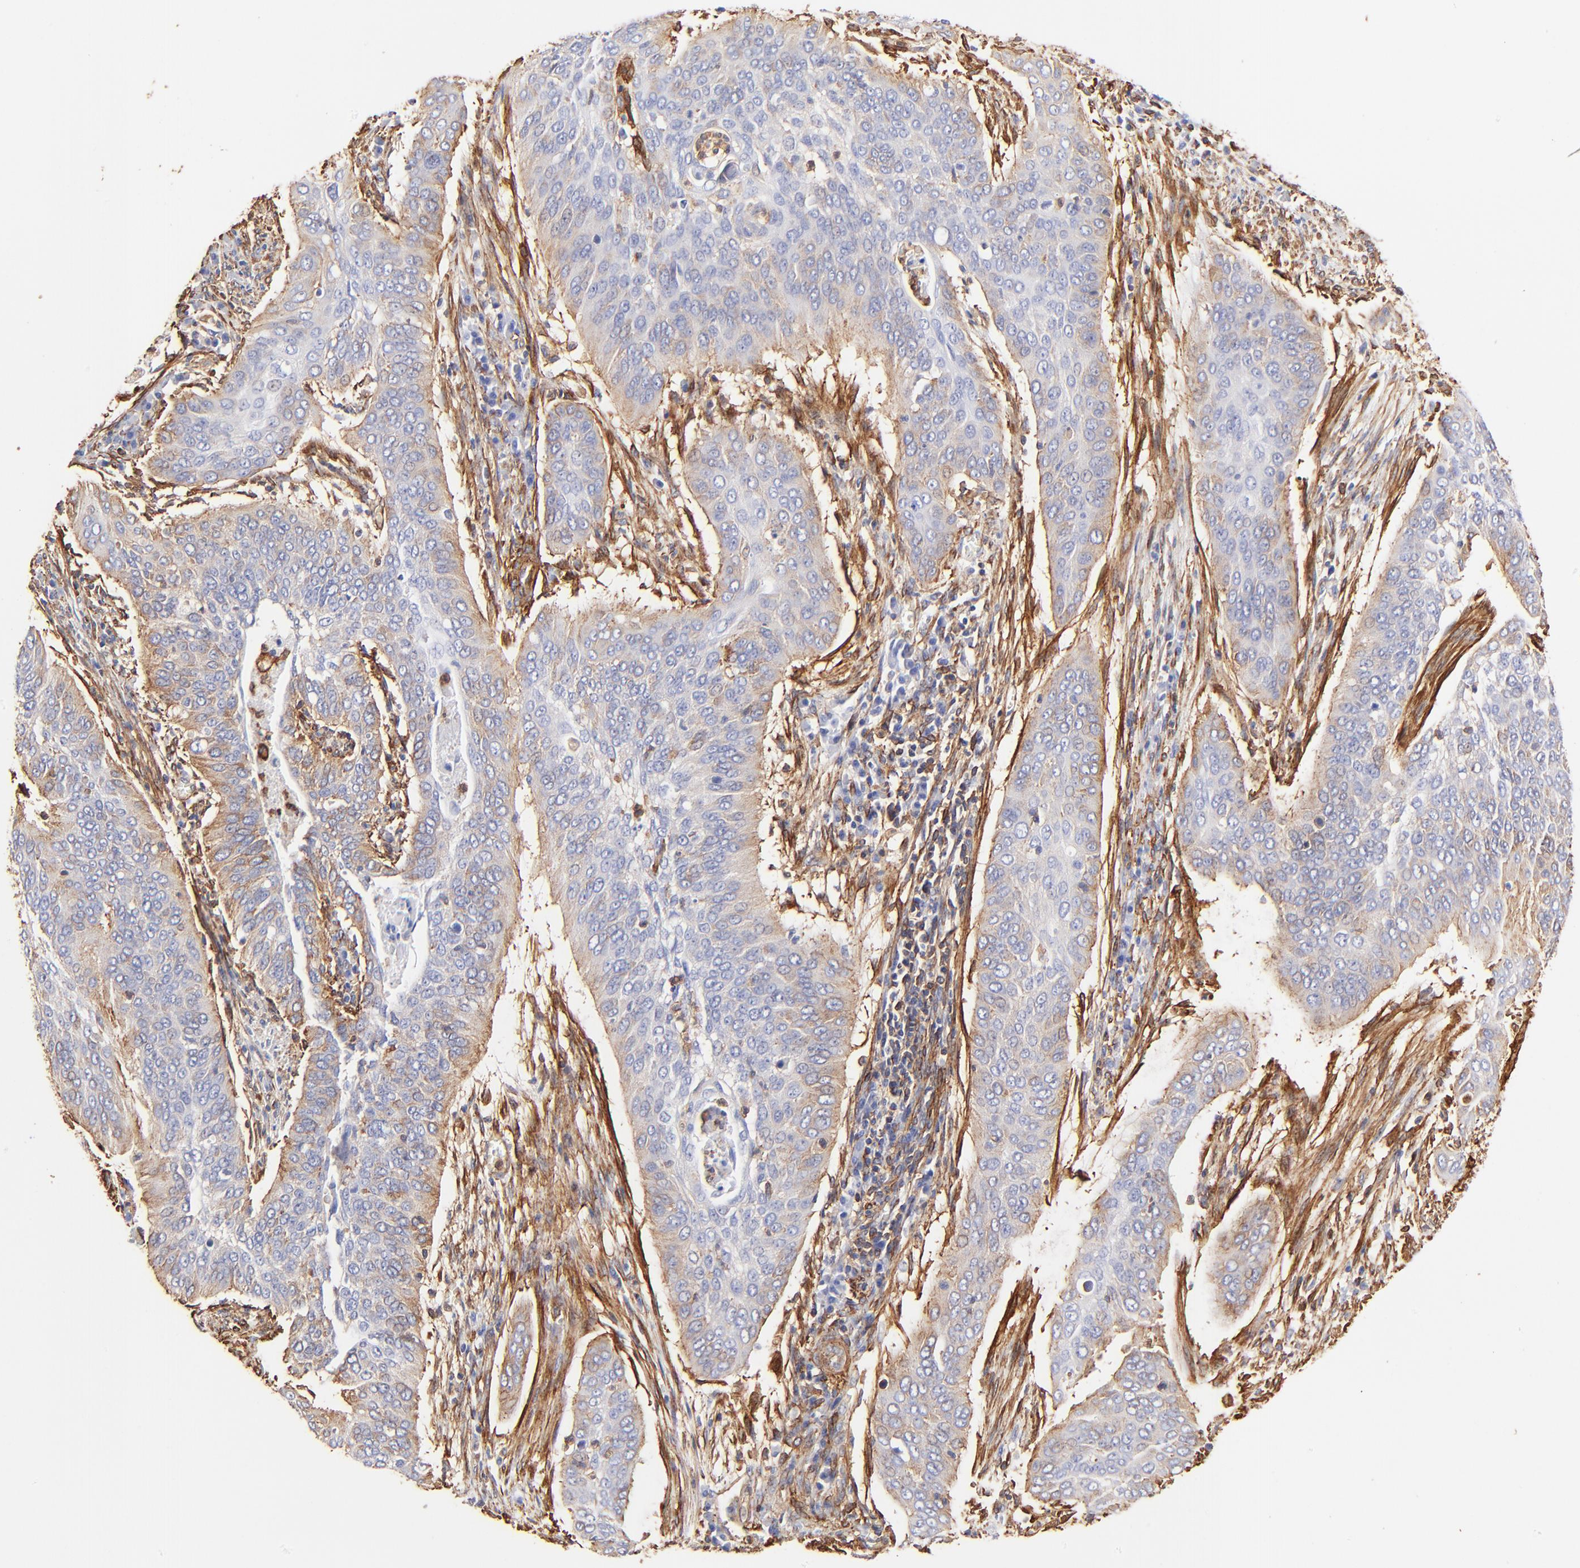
{"staining": {"intensity": "moderate", "quantity": "25%-75%", "location": "cytoplasmic/membranous"}, "tissue": "cervical cancer", "cell_type": "Tumor cells", "image_type": "cancer", "snomed": [{"axis": "morphology", "description": "Squamous cell carcinoma, NOS"}, {"axis": "topography", "description": "Cervix"}], "caption": "A brown stain shows moderate cytoplasmic/membranous positivity of a protein in squamous cell carcinoma (cervical) tumor cells.", "gene": "FLNA", "patient": {"sex": "female", "age": 39}}